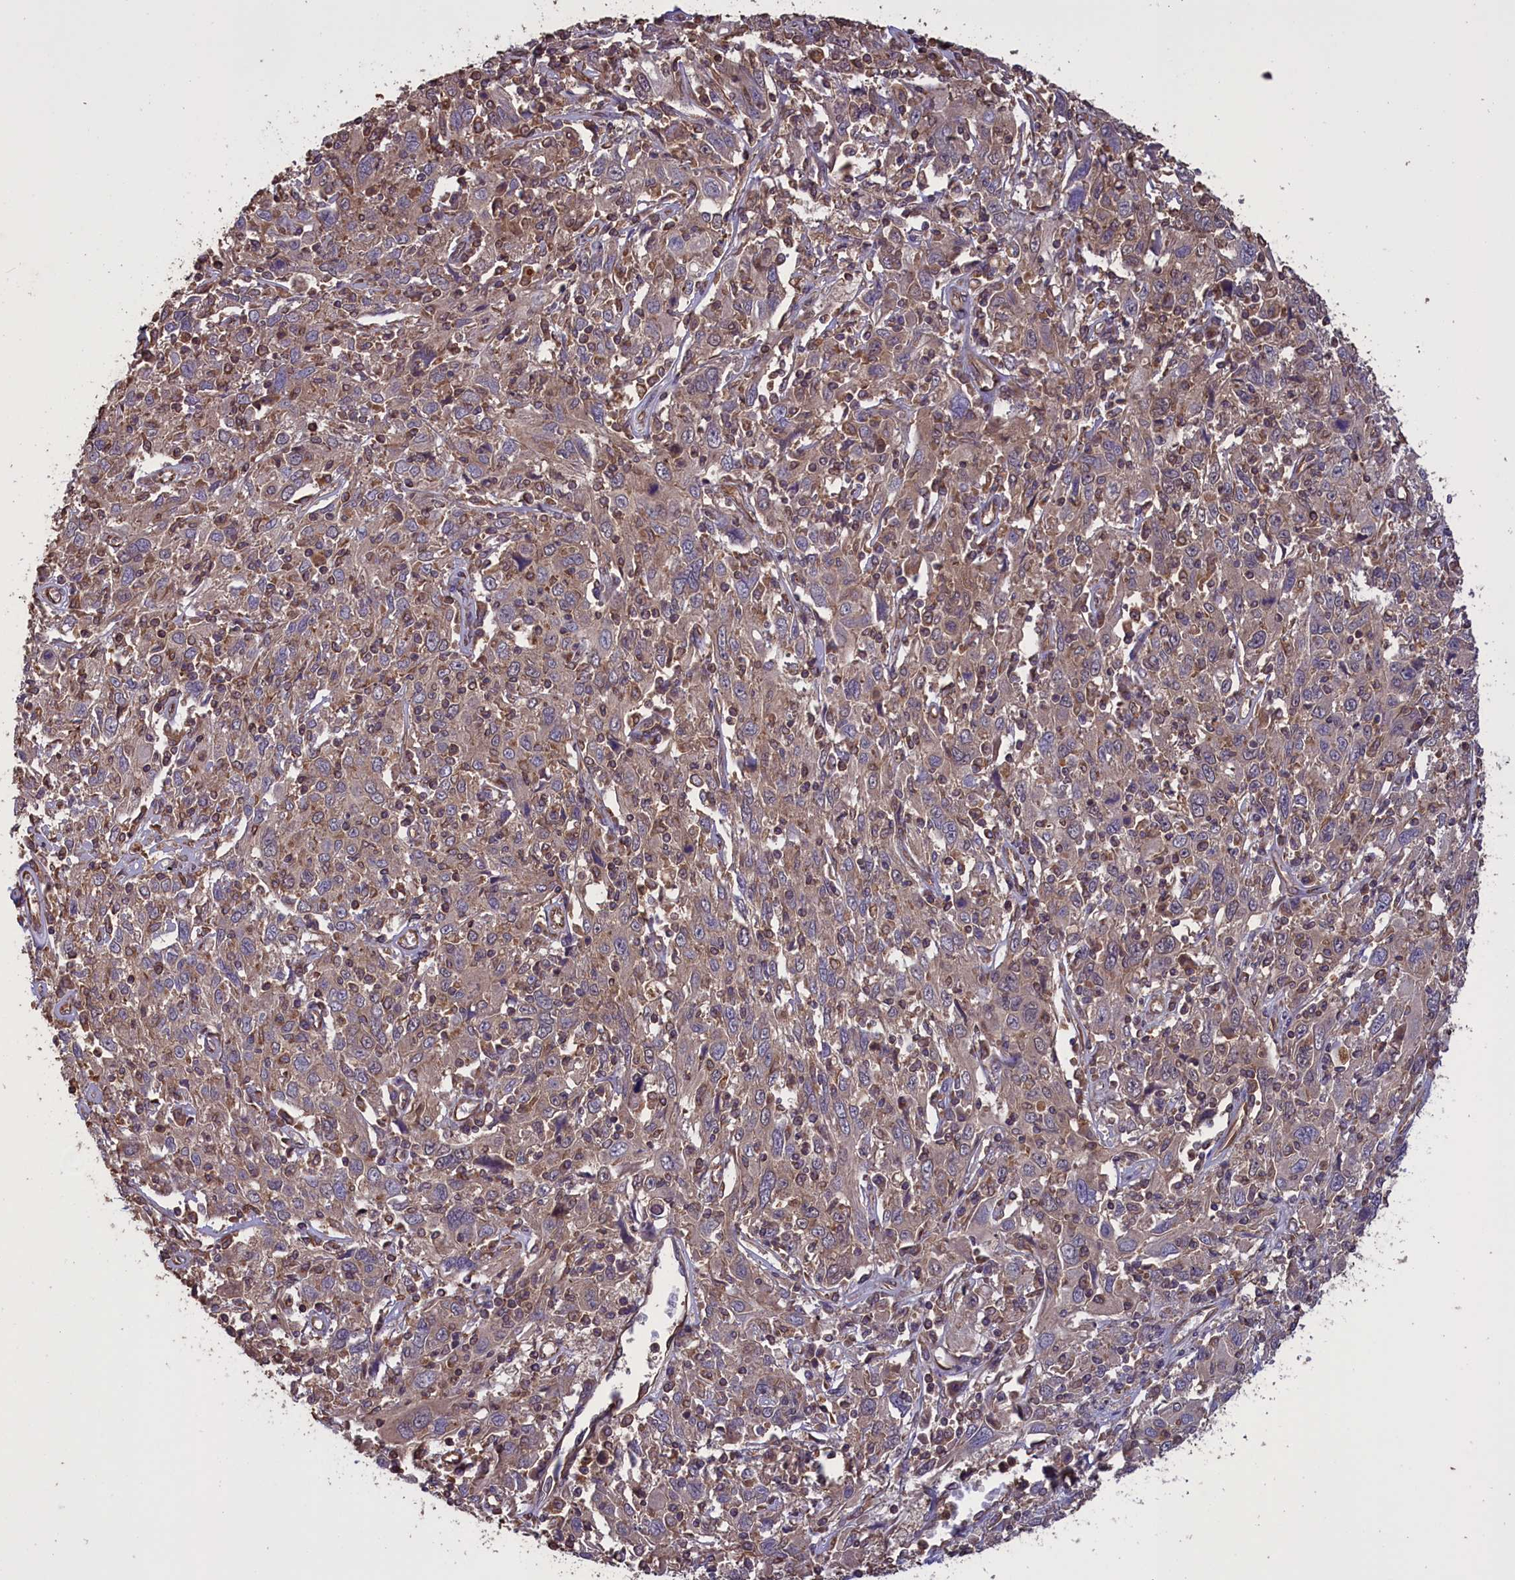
{"staining": {"intensity": "weak", "quantity": "25%-75%", "location": "cytoplasmic/membranous"}, "tissue": "cervical cancer", "cell_type": "Tumor cells", "image_type": "cancer", "snomed": [{"axis": "morphology", "description": "Squamous cell carcinoma, NOS"}, {"axis": "topography", "description": "Cervix"}], "caption": "Approximately 25%-75% of tumor cells in human cervical cancer exhibit weak cytoplasmic/membranous protein positivity as visualized by brown immunohistochemical staining.", "gene": "DAPK3", "patient": {"sex": "female", "age": 46}}